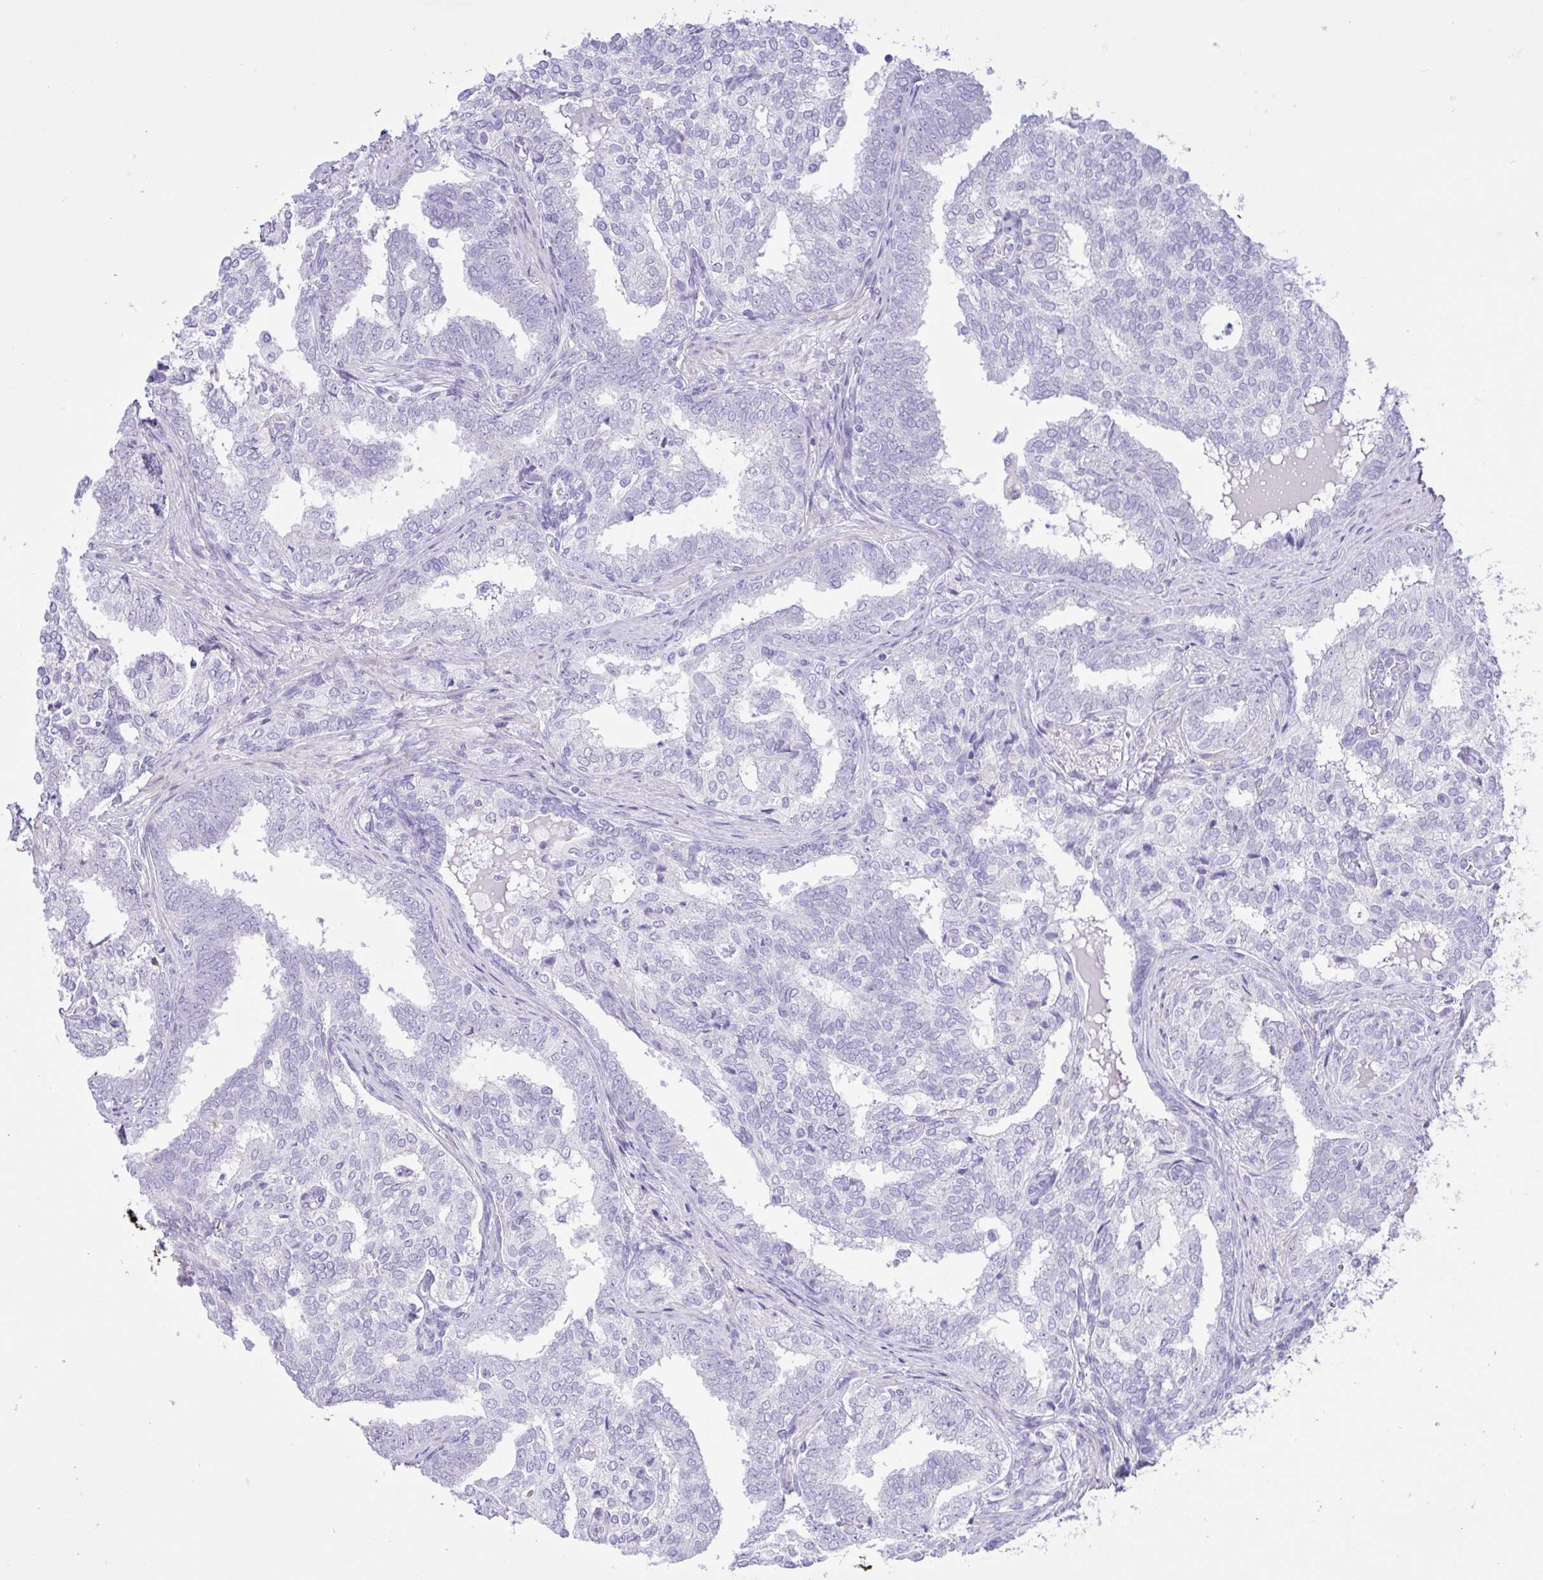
{"staining": {"intensity": "negative", "quantity": "none", "location": "none"}, "tissue": "prostate cancer", "cell_type": "Tumor cells", "image_type": "cancer", "snomed": [{"axis": "morphology", "description": "Adenocarcinoma, High grade"}, {"axis": "topography", "description": "Prostate"}], "caption": "Immunohistochemical staining of prostate high-grade adenocarcinoma shows no significant positivity in tumor cells.", "gene": "REEP1", "patient": {"sex": "male", "age": 72}}